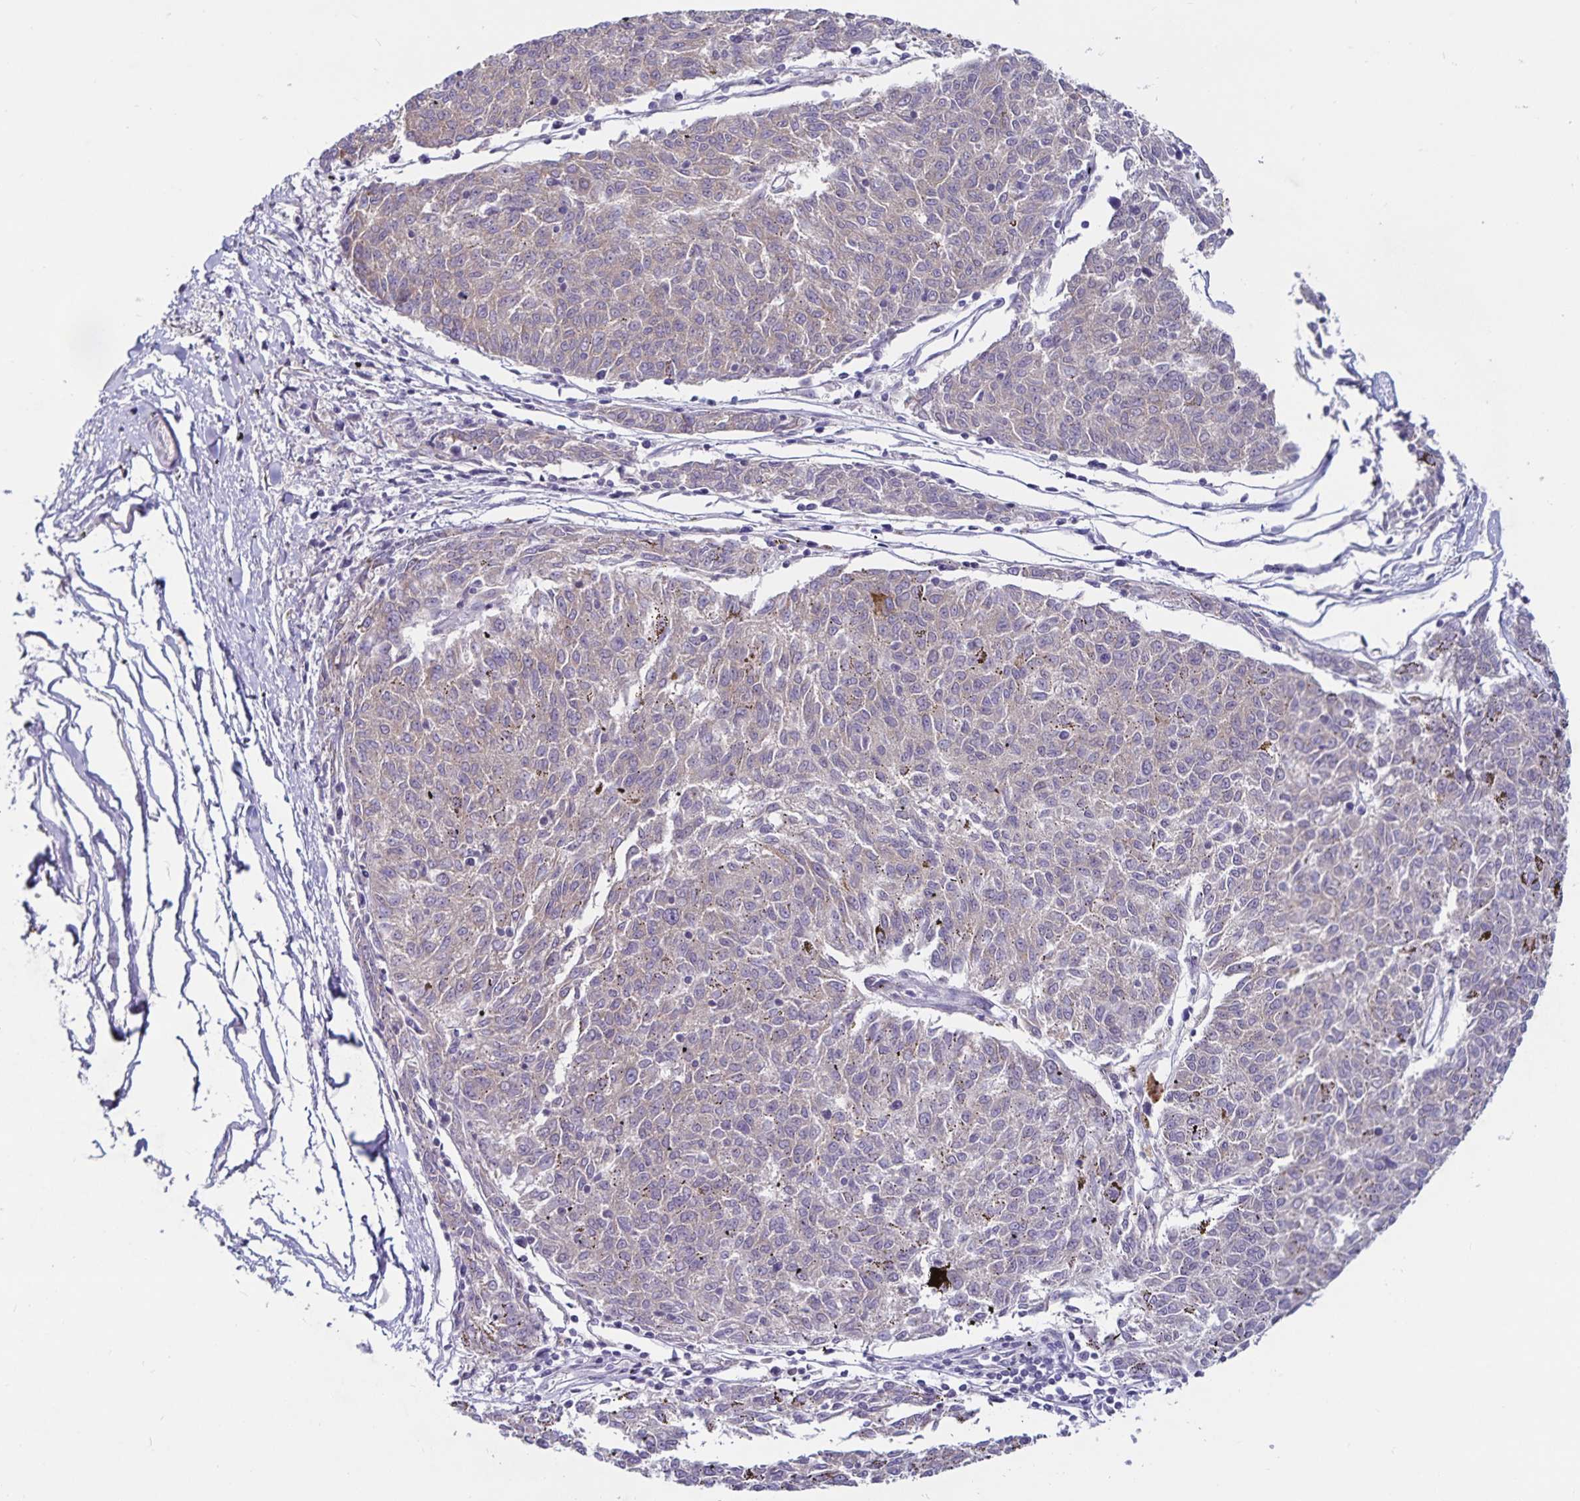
{"staining": {"intensity": "negative", "quantity": "none", "location": "none"}, "tissue": "melanoma", "cell_type": "Tumor cells", "image_type": "cancer", "snomed": [{"axis": "morphology", "description": "Malignant melanoma, NOS"}, {"axis": "topography", "description": "Skin"}], "caption": "Malignant melanoma was stained to show a protein in brown. There is no significant staining in tumor cells. Brightfield microscopy of IHC stained with DAB (3,3'-diaminobenzidine) (brown) and hematoxylin (blue), captured at high magnification.", "gene": "FAM120A", "patient": {"sex": "female", "age": 72}}